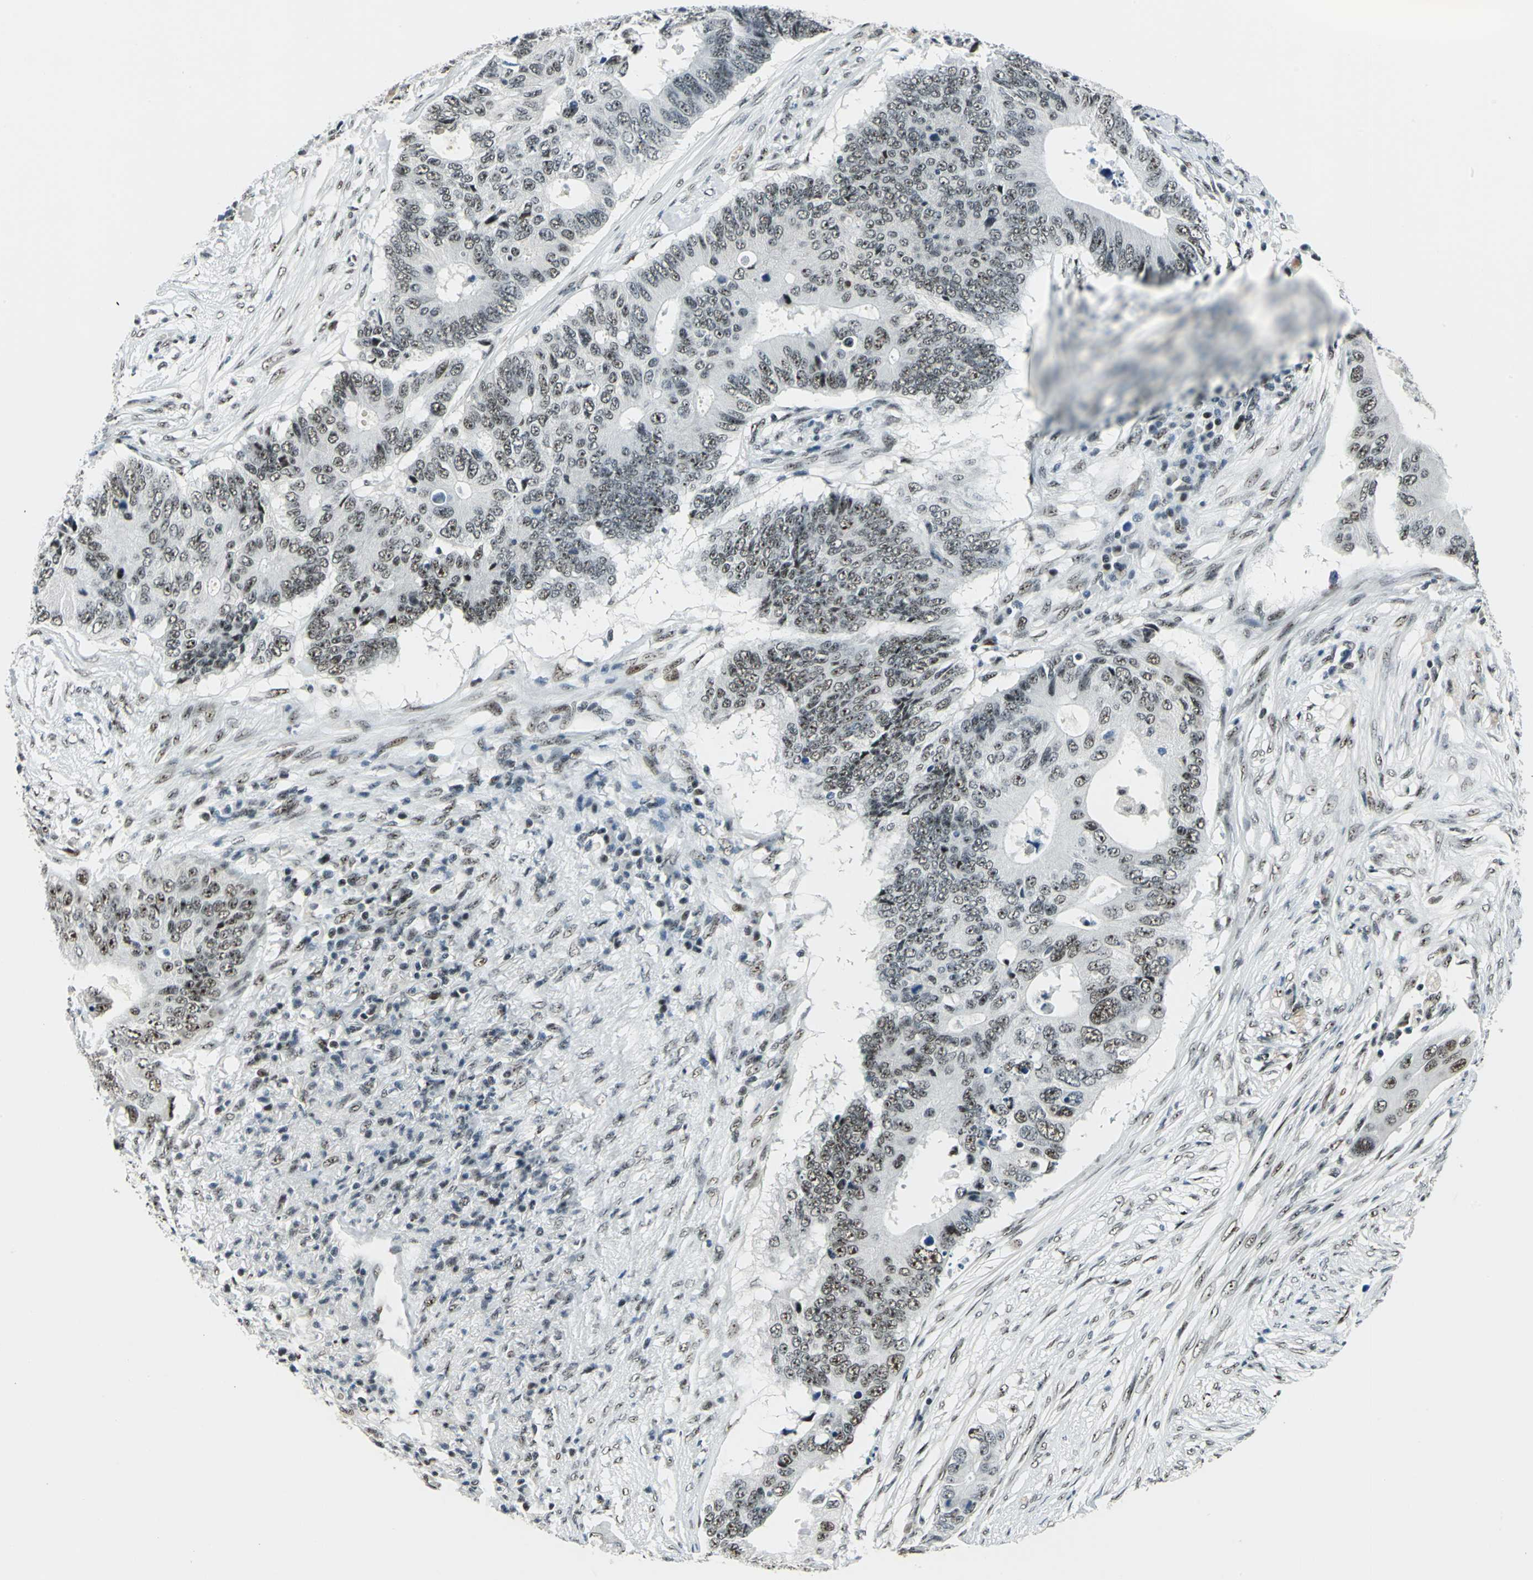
{"staining": {"intensity": "moderate", "quantity": ">75%", "location": "nuclear"}, "tissue": "colorectal cancer", "cell_type": "Tumor cells", "image_type": "cancer", "snomed": [{"axis": "morphology", "description": "Adenocarcinoma, NOS"}, {"axis": "topography", "description": "Colon"}], "caption": "A high-resolution image shows IHC staining of colorectal cancer, which shows moderate nuclear staining in approximately >75% of tumor cells. (IHC, brightfield microscopy, high magnification).", "gene": "KAT6B", "patient": {"sex": "male", "age": 71}}